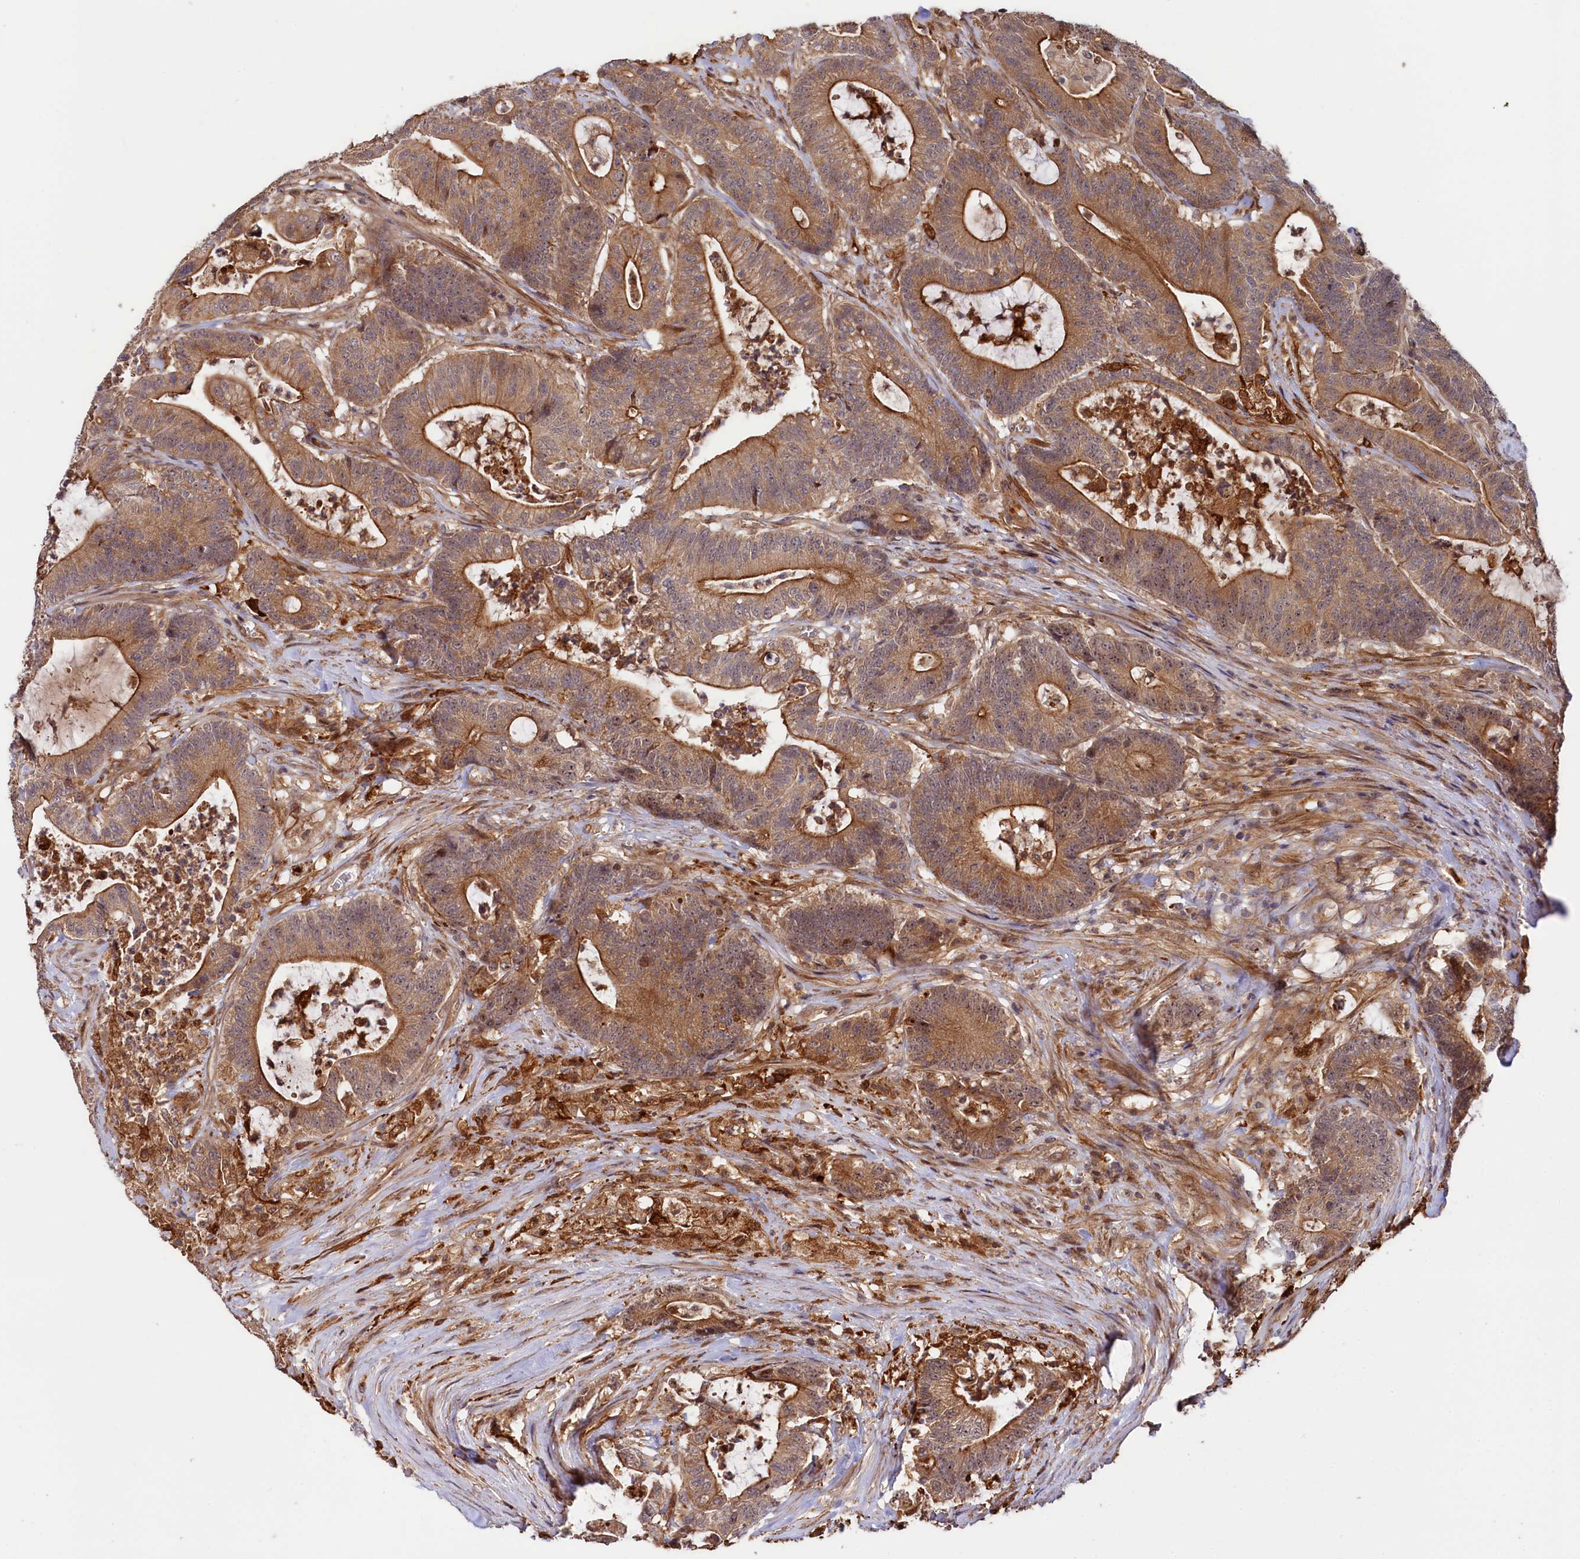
{"staining": {"intensity": "strong", "quantity": ">75%", "location": "cytoplasmic/membranous"}, "tissue": "colorectal cancer", "cell_type": "Tumor cells", "image_type": "cancer", "snomed": [{"axis": "morphology", "description": "Adenocarcinoma, NOS"}, {"axis": "topography", "description": "Colon"}], "caption": "Immunohistochemistry photomicrograph of neoplastic tissue: human colorectal adenocarcinoma stained using immunohistochemistry exhibits high levels of strong protein expression localized specifically in the cytoplasmic/membranous of tumor cells, appearing as a cytoplasmic/membranous brown color.", "gene": "NEDD1", "patient": {"sex": "female", "age": 84}}